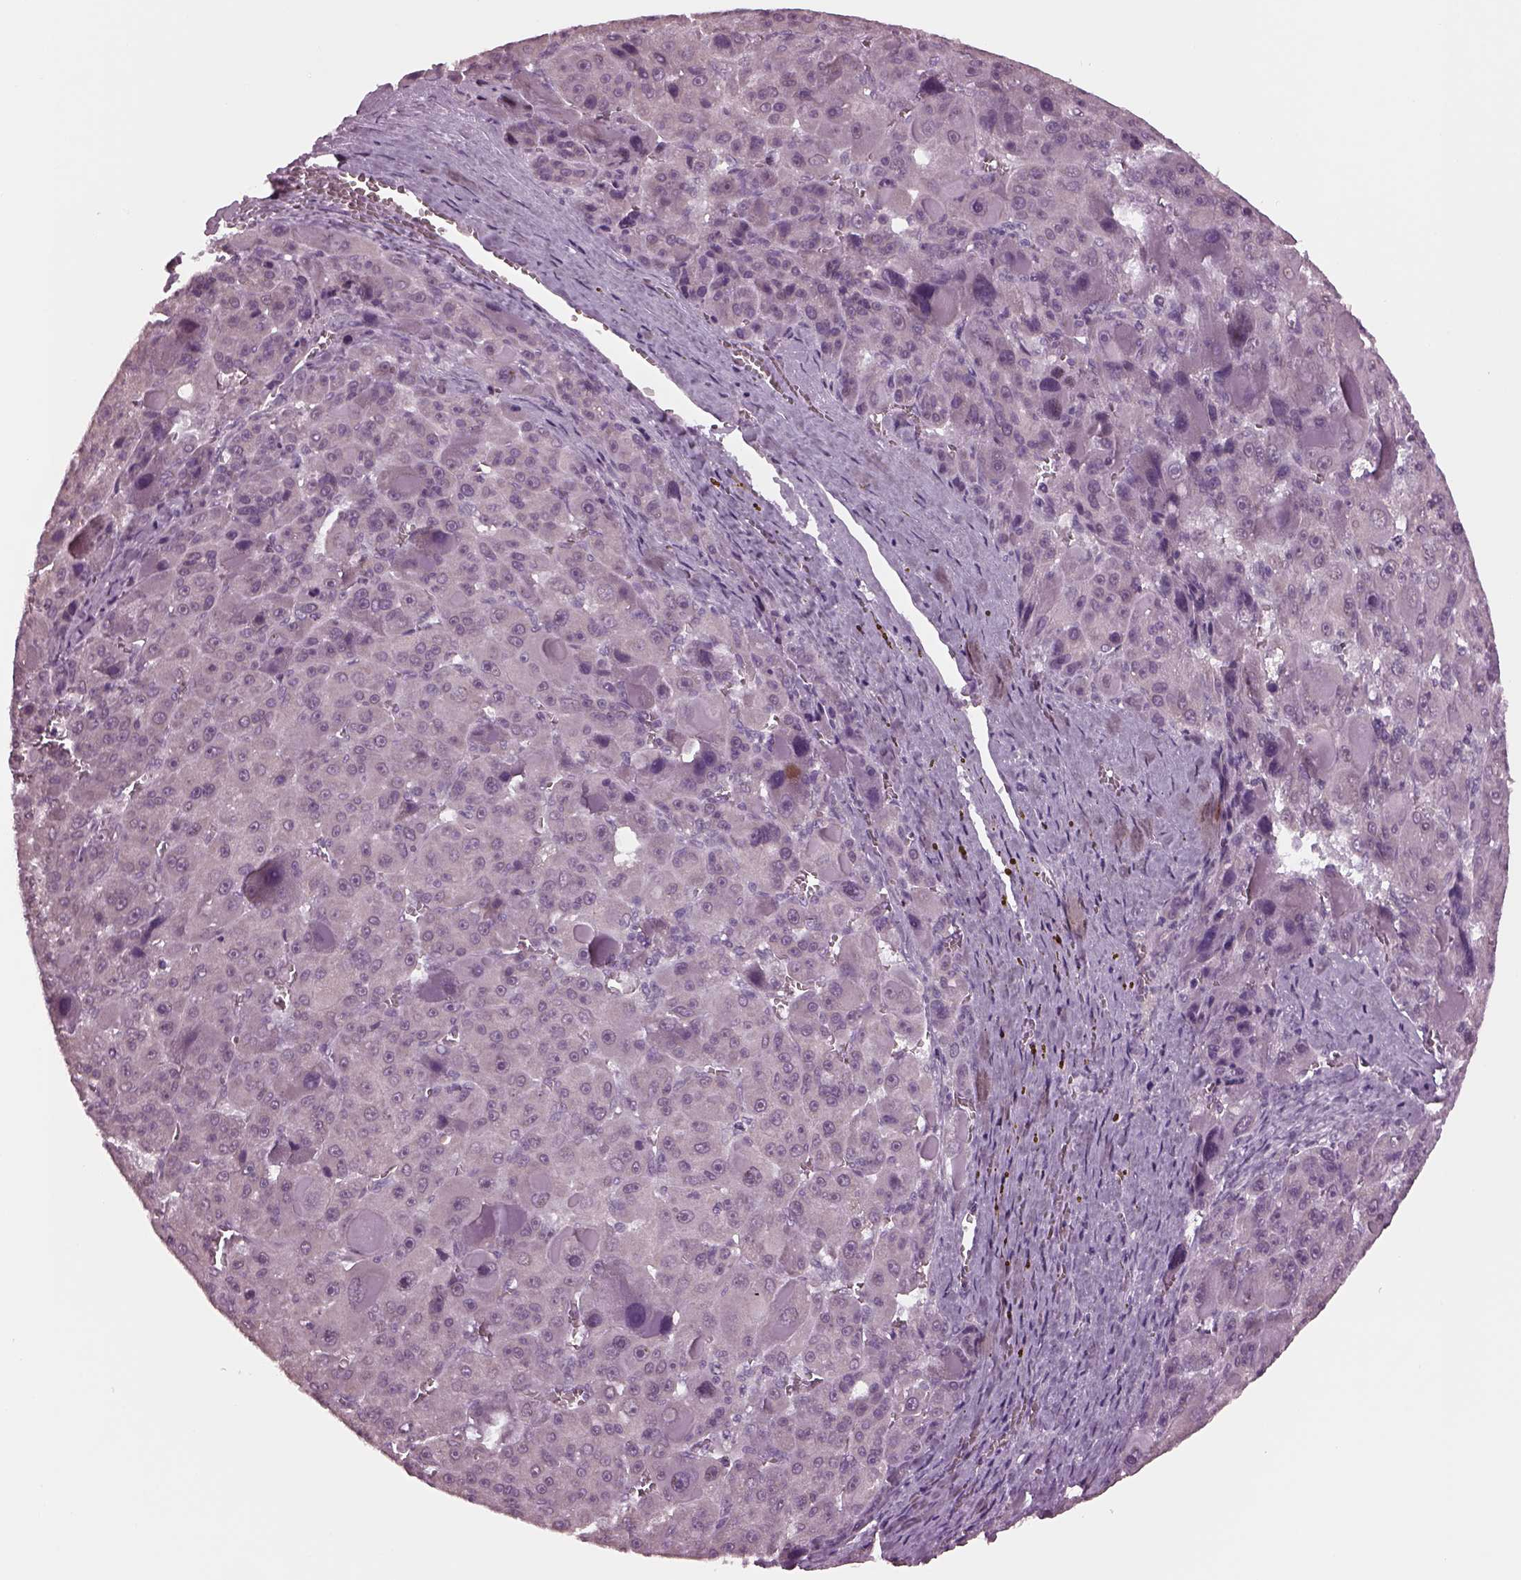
{"staining": {"intensity": "negative", "quantity": "none", "location": "none"}, "tissue": "liver cancer", "cell_type": "Tumor cells", "image_type": "cancer", "snomed": [{"axis": "morphology", "description": "Carcinoma, Hepatocellular, NOS"}, {"axis": "topography", "description": "Liver"}], "caption": "Hepatocellular carcinoma (liver) was stained to show a protein in brown. There is no significant positivity in tumor cells. (DAB immunohistochemistry, high magnification).", "gene": "CLCN4", "patient": {"sex": "male", "age": 76}}